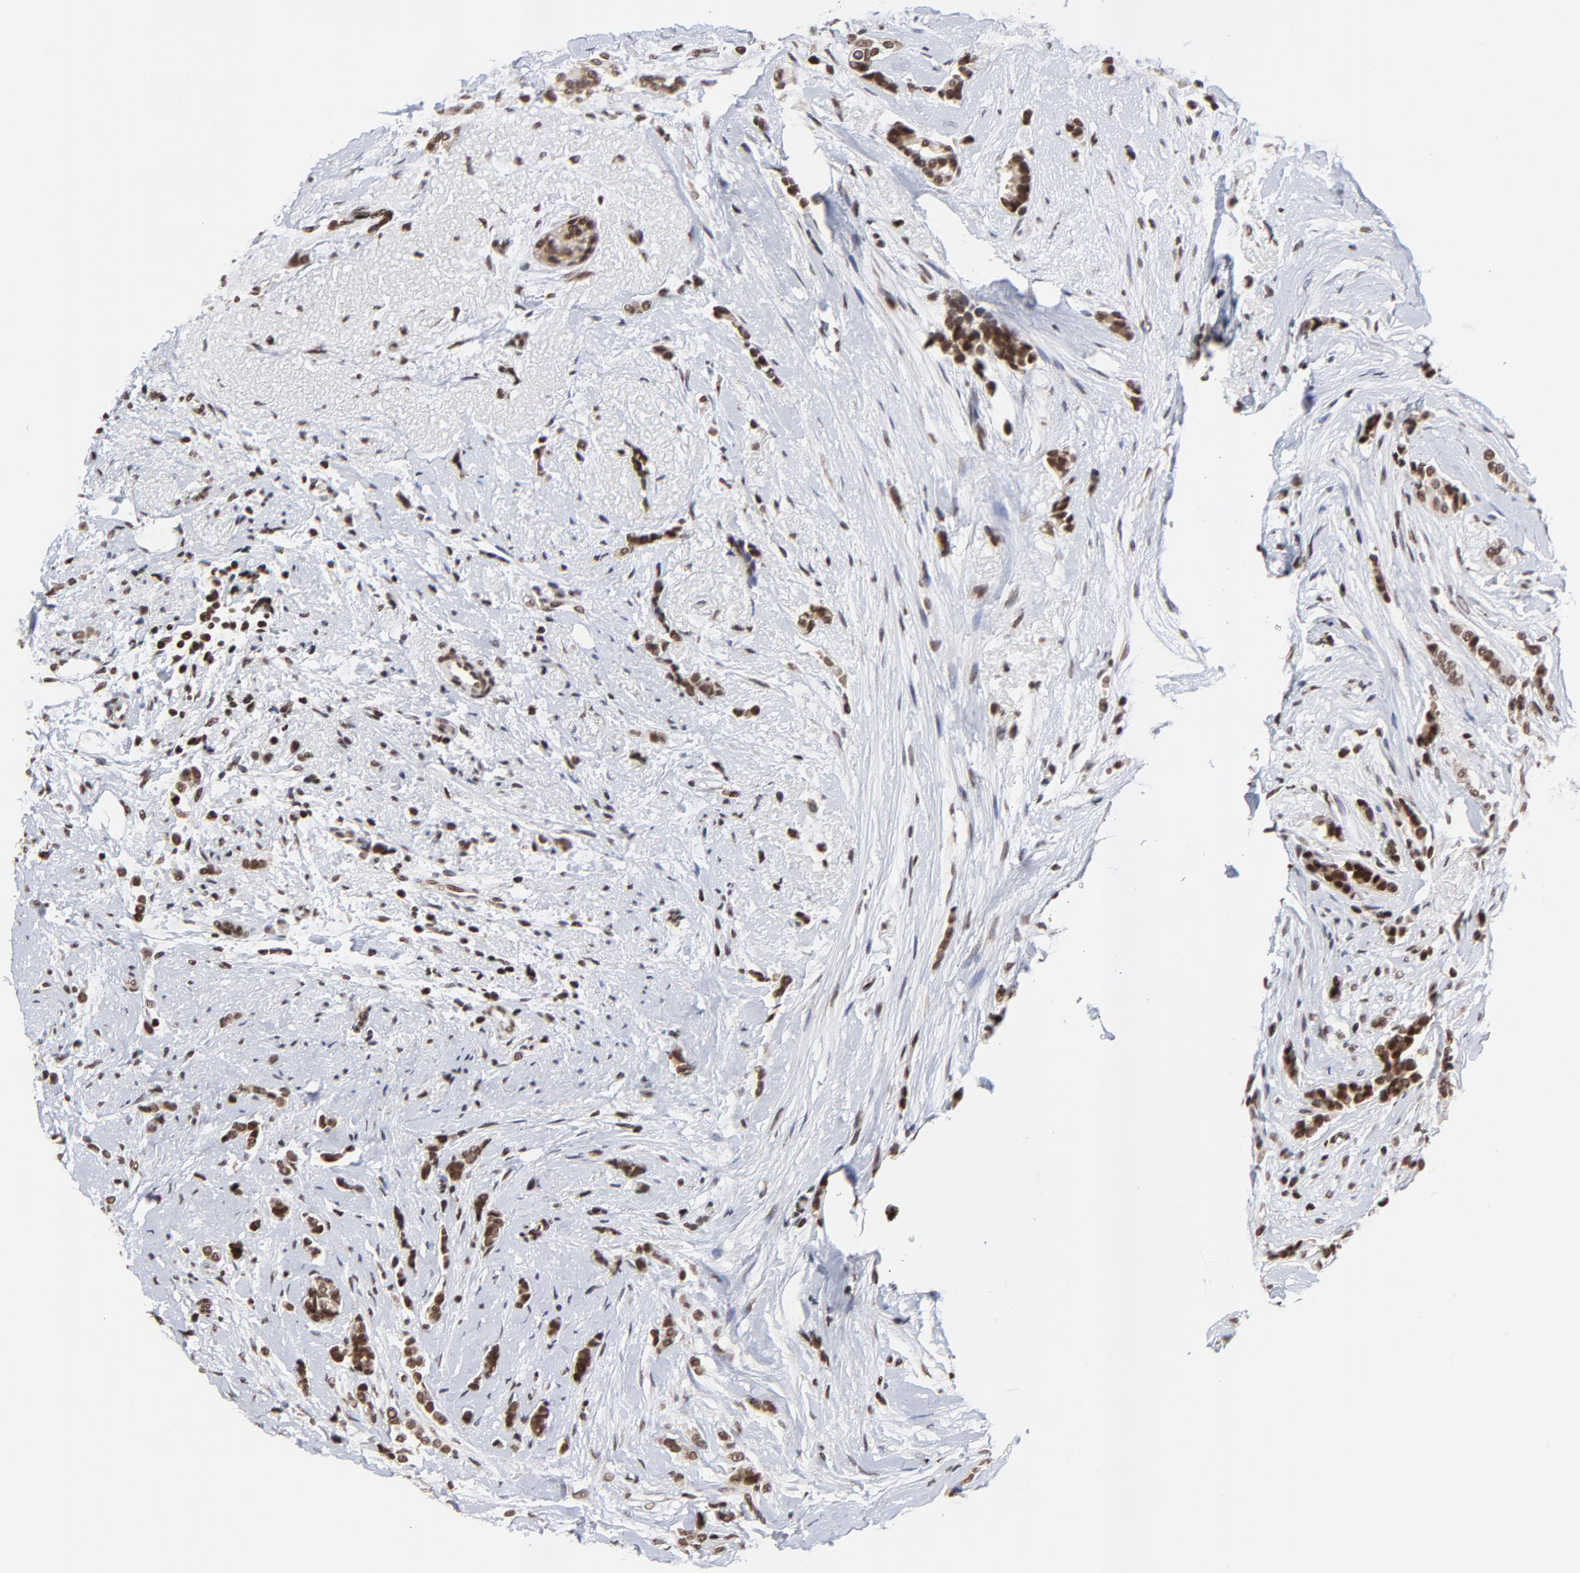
{"staining": {"intensity": "strong", "quantity": ">75%", "location": "cytoplasmic/membranous,nuclear"}, "tissue": "breast cancer", "cell_type": "Tumor cells", "image_type": "cancer", "snomed": [{"axis": "morphology", "description": "Lobular carcinoma"}, {"axis": "topography", "description": "Breast"}], "caption": "A brown stain labels strong cytoplasmic/membranous and nuclear positivity of a protein in human lobular carcinoma (breast) tumor cells.", "gene": "ZNF777", "patient": {"sex": "female", "age": 56}}